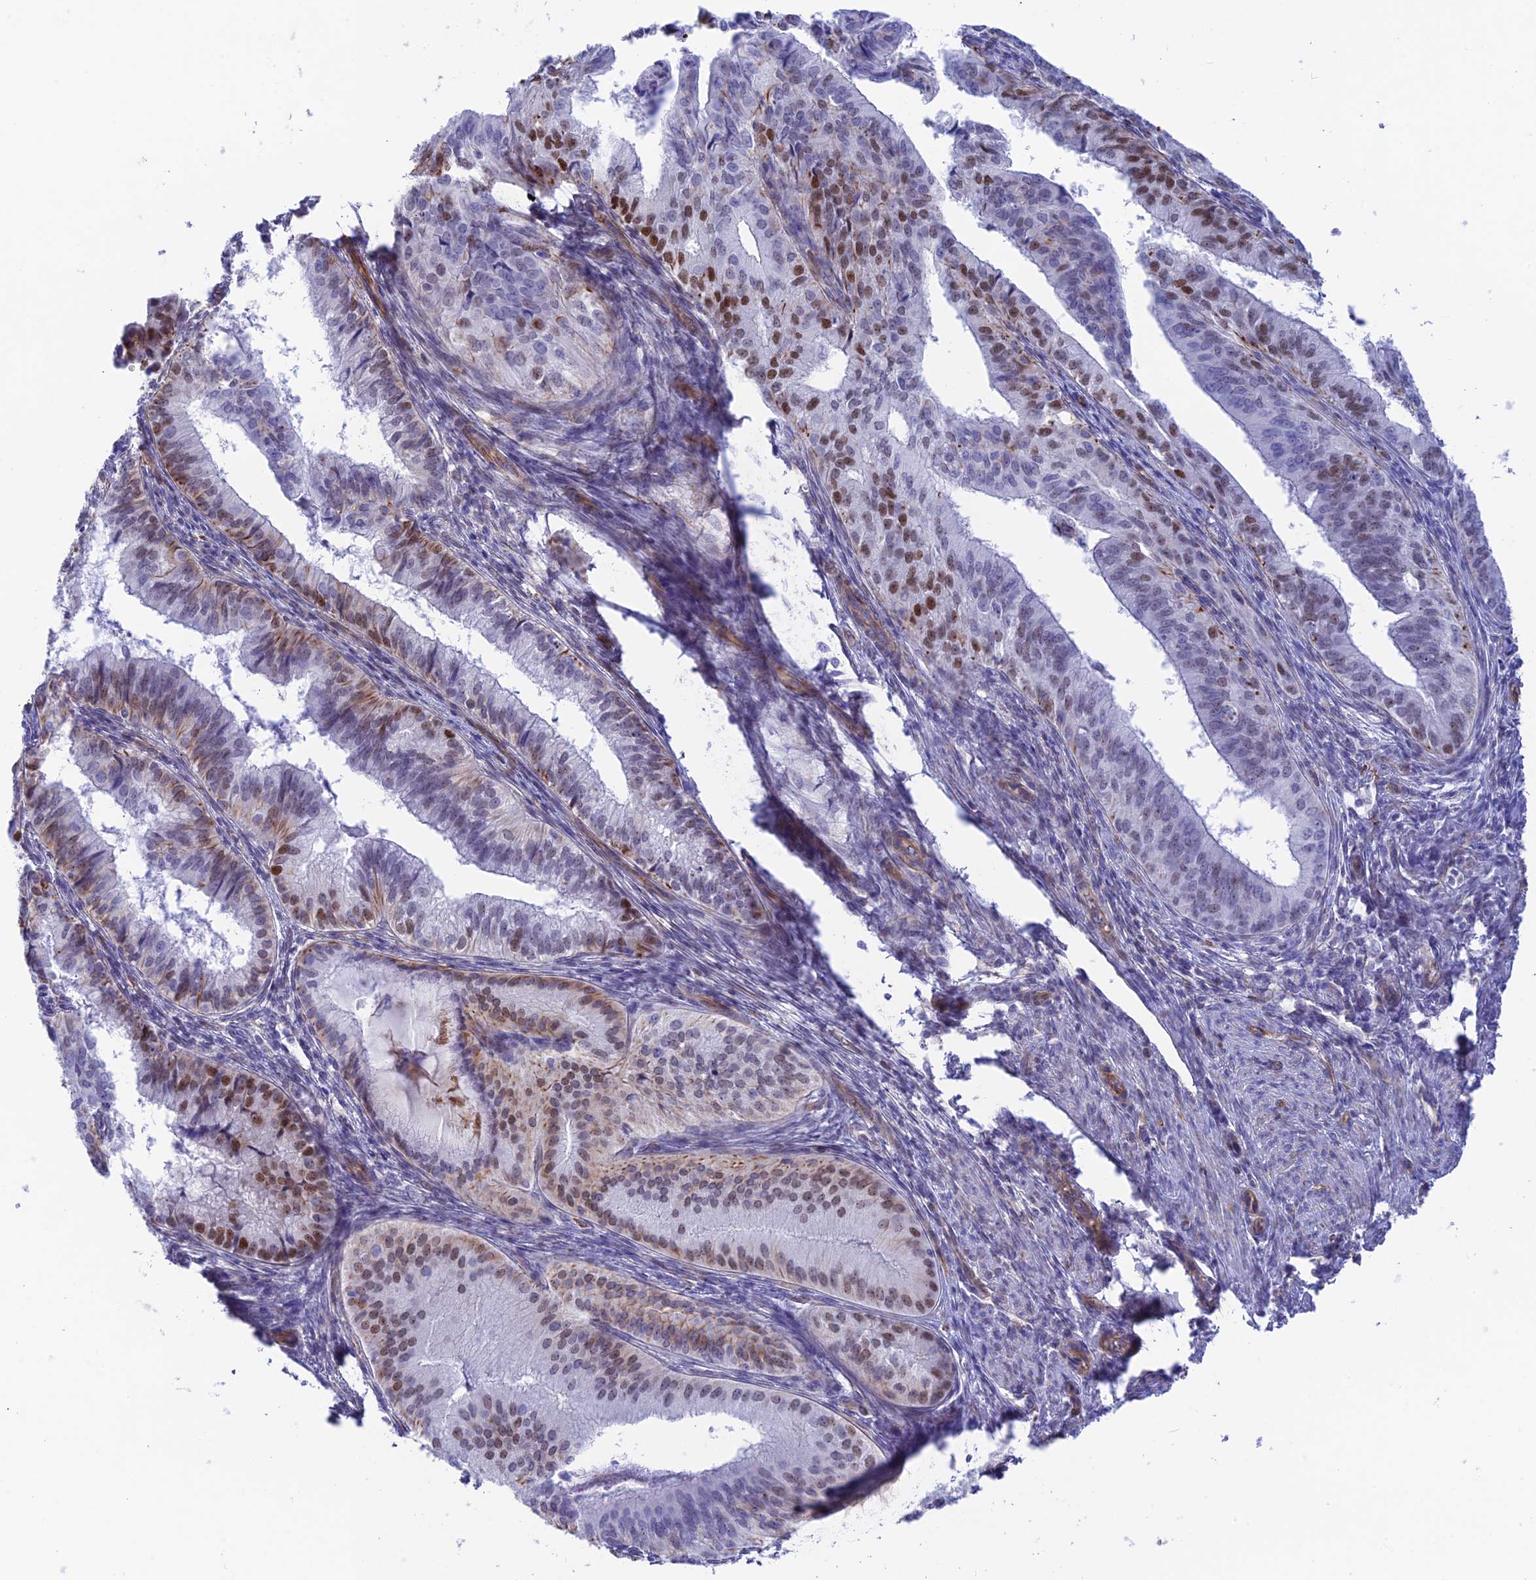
{"staining": {"intensity": "strong", "quantity": "<25%", "location": "nuclear"}, "tissue": "endometrial cancer", "cell_type": "Tumor cells", "image_type": "cancer", "snomed": [{"axis": "morphology", "description": "Adenocarcinoma, NOS"}, {"axis": "topography", "description": "Endometrium"}], "caption": "Brown immunohistochemical staining in human adenocarcinoma (endometrial) exhibits strong nuclear staining in about <25% of tumor cells.", "gene": "ZNF652", "patient": {"sex": "female", "age": 50}}